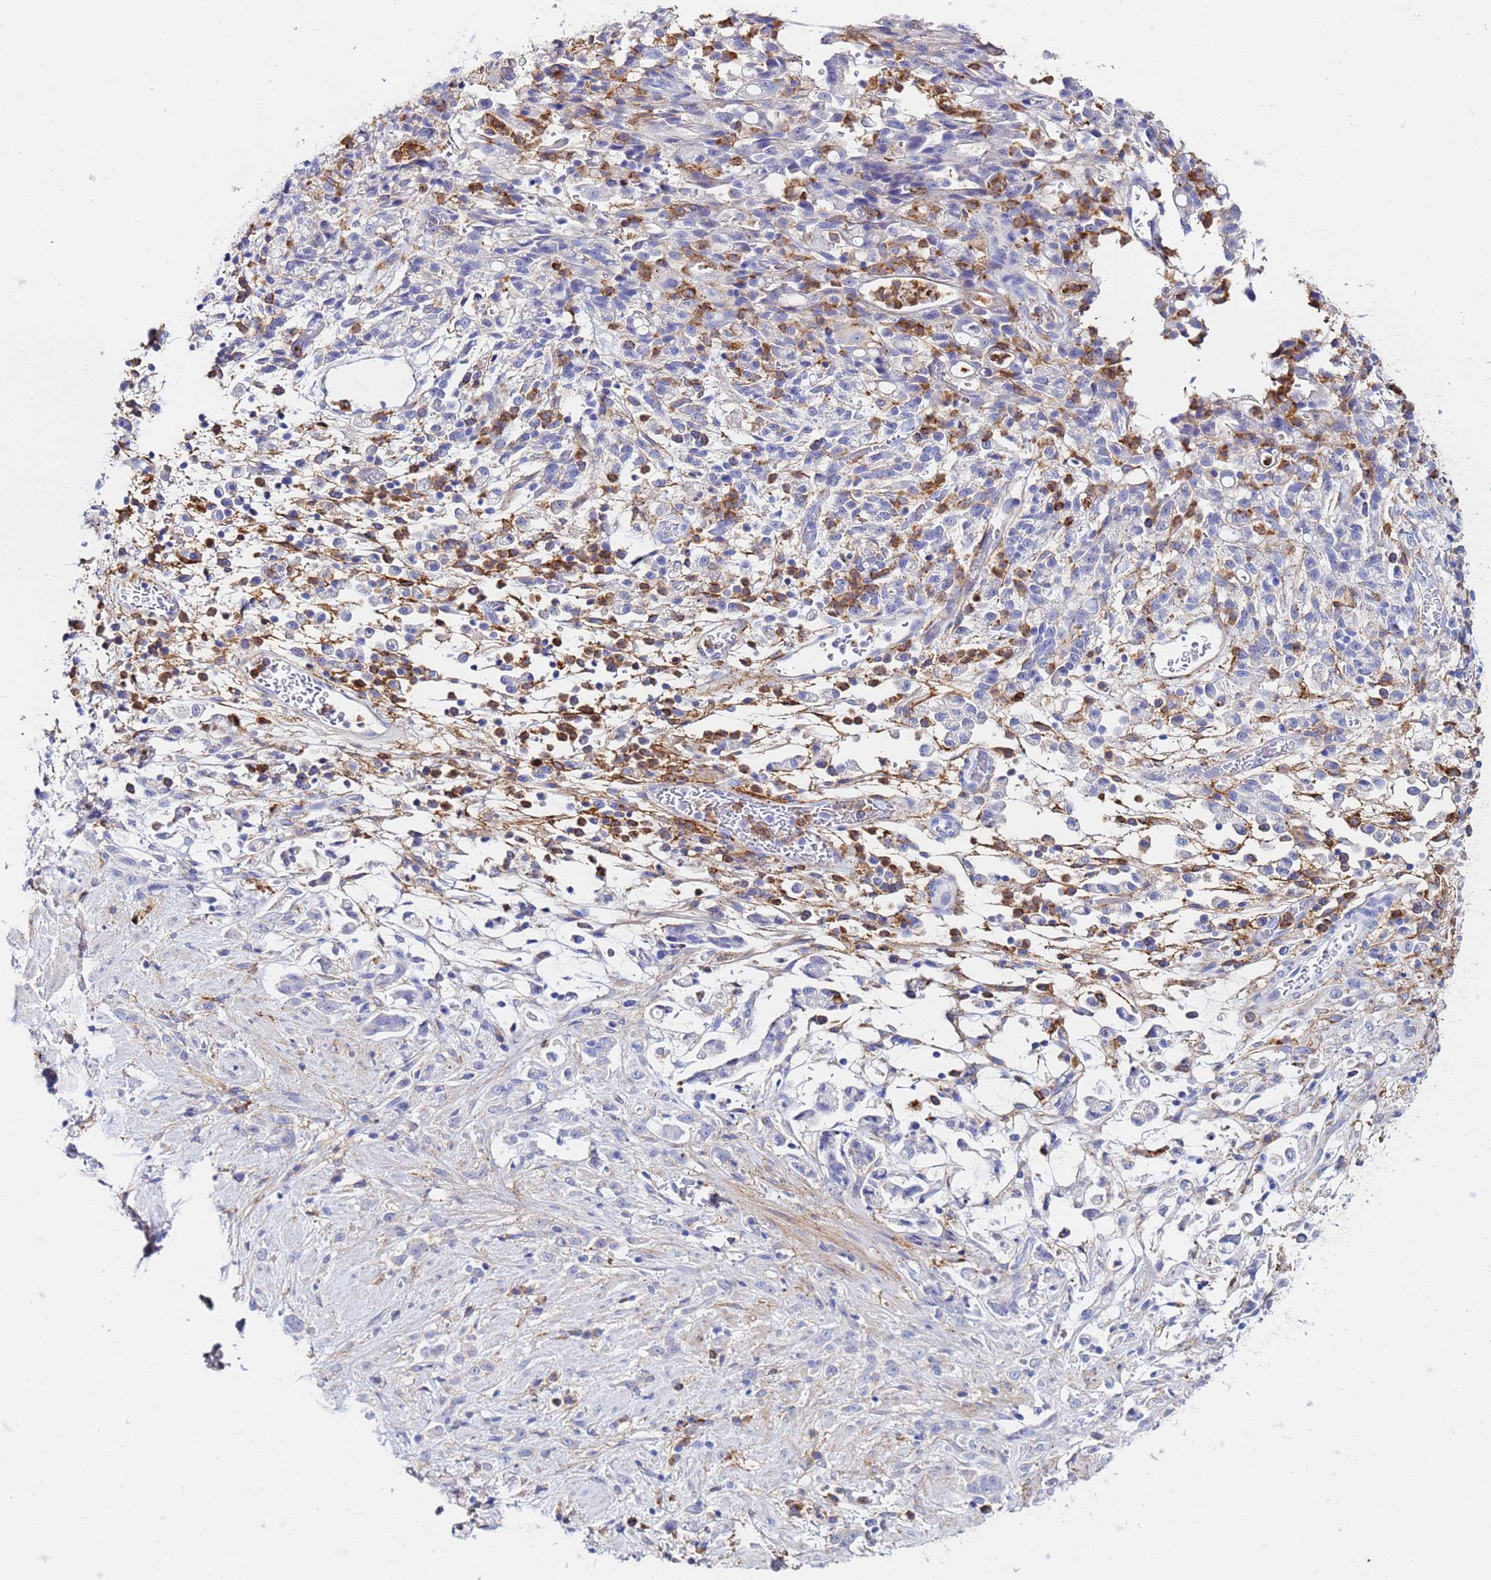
{"staining": {"intensity": "negative", "quantity": "none", "location": "none"}, "tissue": "stomach cancer", "cell_type": "Tumor cells", "image_type": "cancer", "snomed": [{"axis": "morphology", "description": "Adenocarcinoma, NOS"}, {"axis": "topography", "description": "Stomach"}], "caption": "An immunohistochemistry (IHC) image of stomach adenocarcinoma is shown. There is no staining in tumor cells of stomach adenocarcinoma.", "gene": "BASP1", "patient": {"sex": "female", "age": 60}}